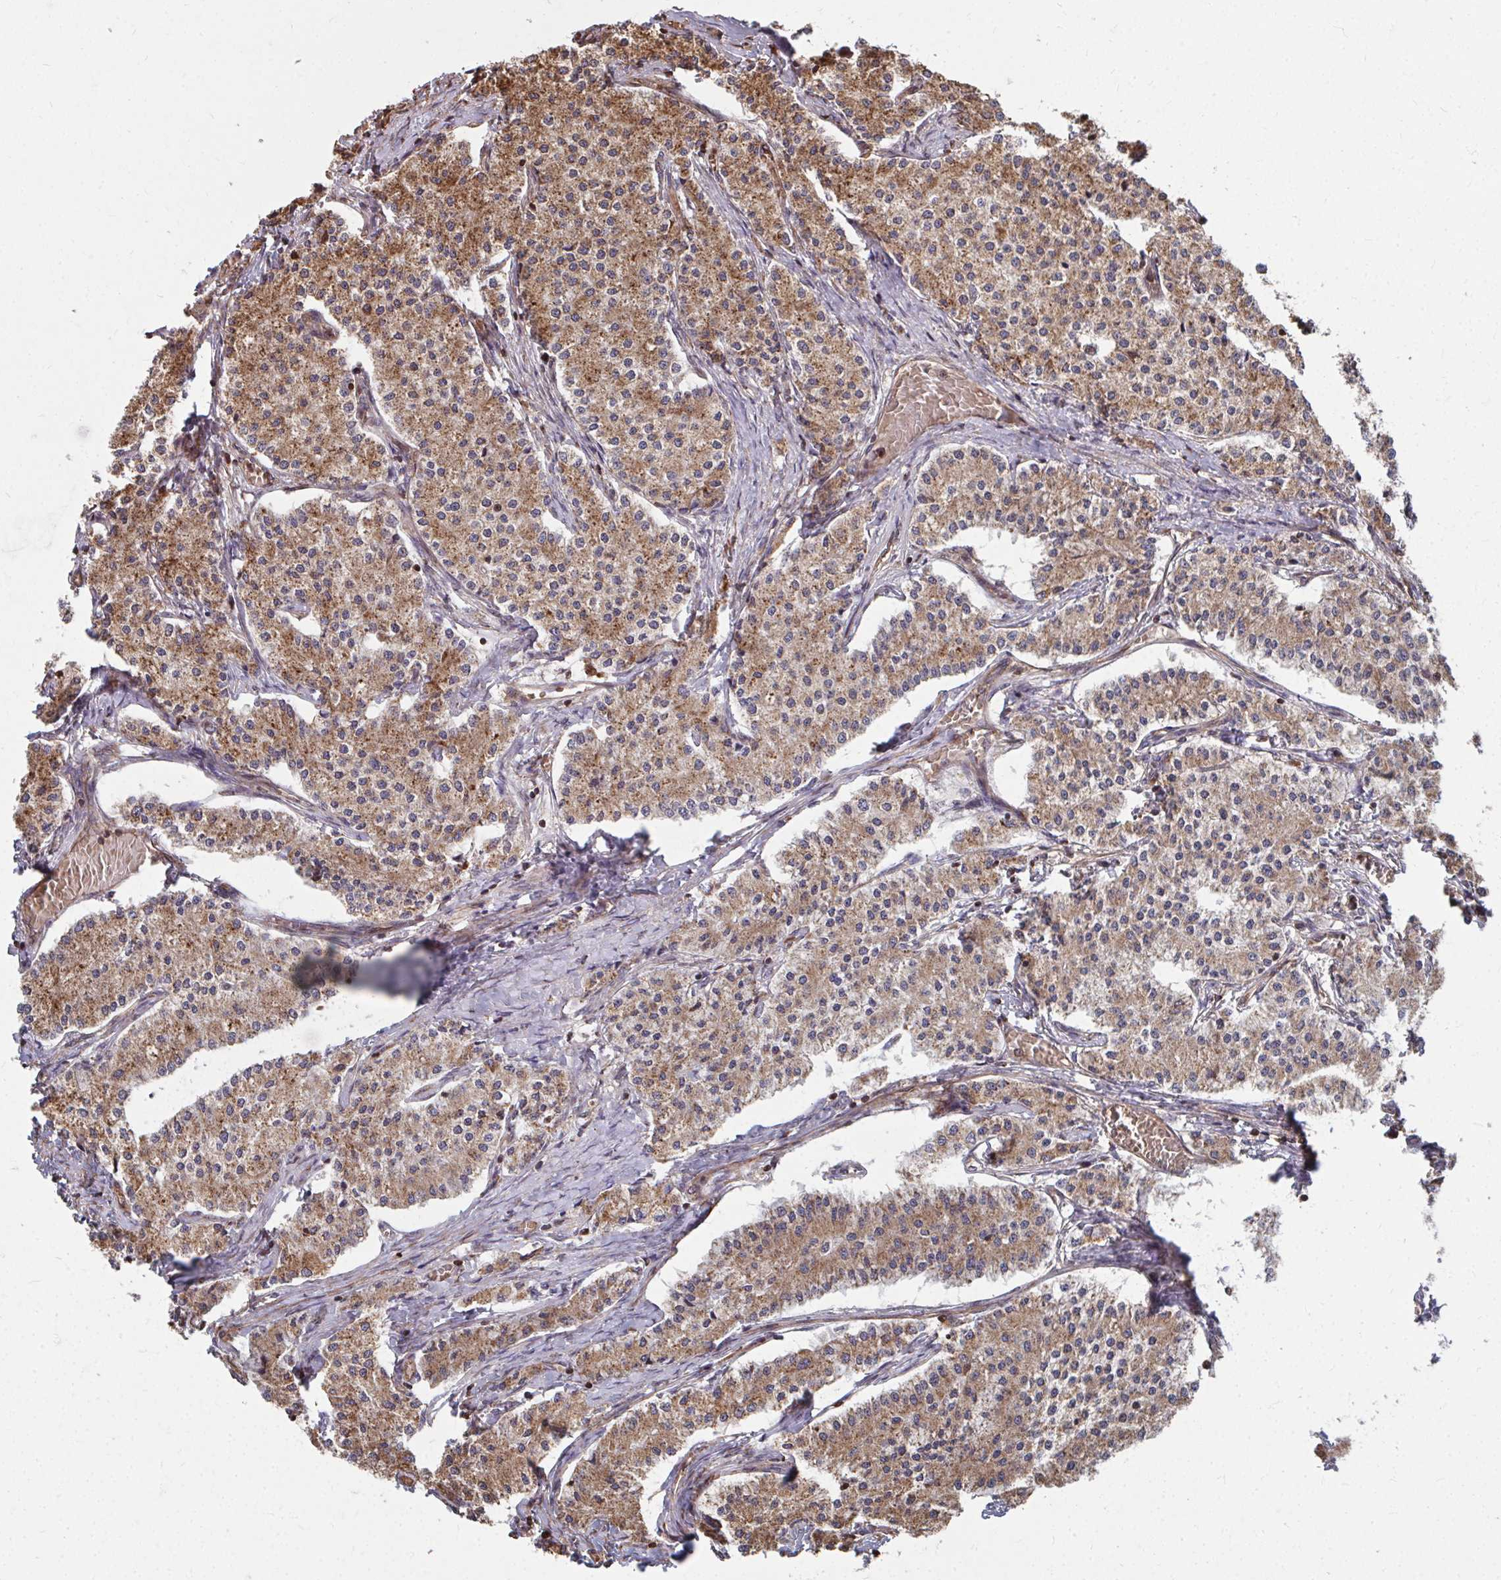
{"staining": {"intensity": "moderate", "quantity": ">75%", "location": "cytoplasmic/membranous"}, "tissue": "carcinoid", "cell_type": "Tumor cells", "image_type": "cancer", "snomed": [{"axis": "morphology", "description": "Carcinoid, malignant, NOS"}, {"axis": "topography", "description": "Colon"}], "caption": "Protein positivity by immunohistochemistry exhibits moderate cytoplasmic/membranous staining in approximately >75% of tumor cells in carcinoid. (DAB (3,3'-diaminobenzidine) IHC with brightfield microscopy, high magnification).", "gene": "FAM89A", "patient": {"sex": "female", "age": 52}}